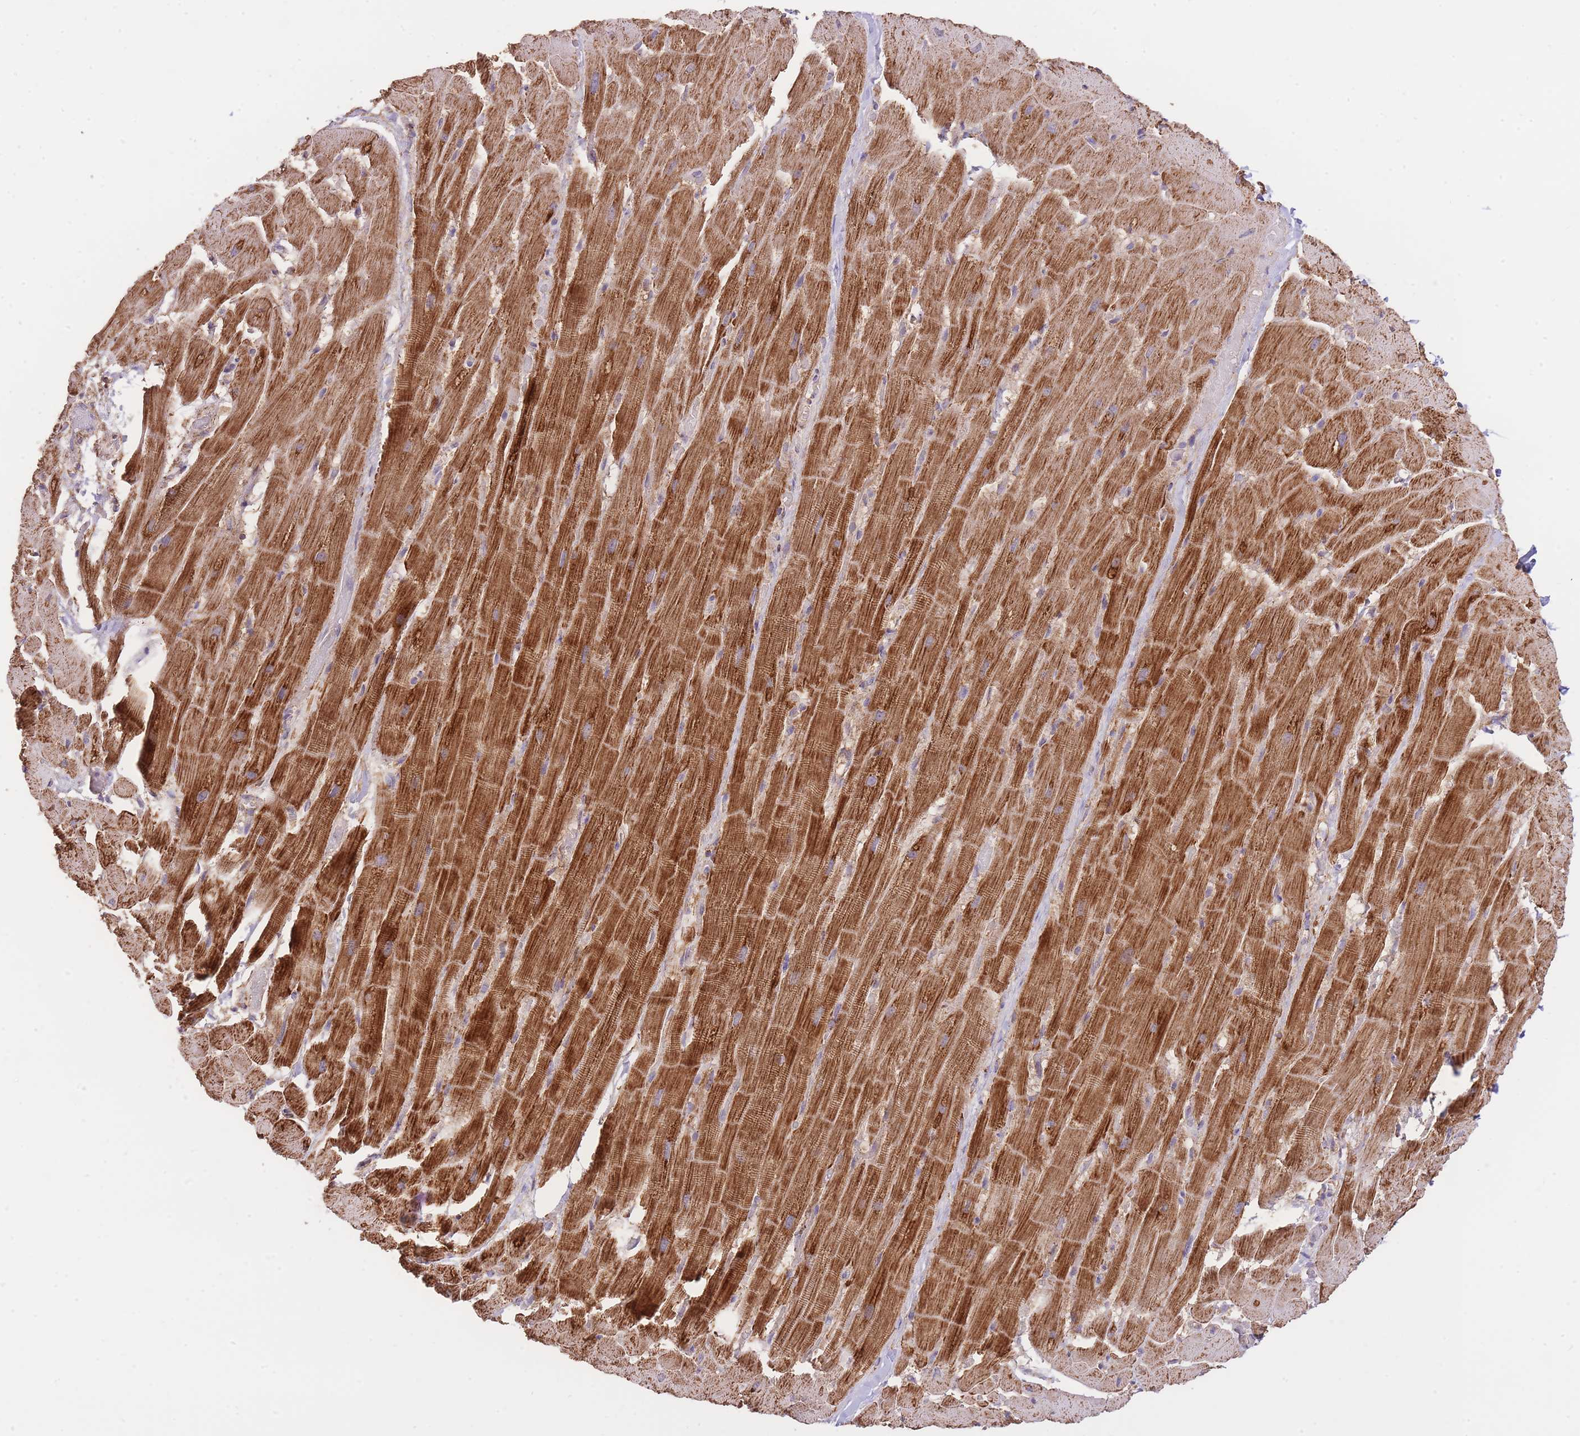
{"staining": {"intensity": "strong", "quantity": ">75%", "location": "cytoplasmic/membranous"}, "tissue": "heart muscle", "cell_type": "Cardiomyocytes", "image_type": "normal", "snomed": [{"axis": "morphology", "description": "Normal tissue, NOS"}, {"axis": "topography", "description": "Heart"}], "caption": "Unremarkable heart muscle displays strong cytoplasmic/membranous positivity in approximately >75% of cardiomyocytes, visualized by immunohistochemistry. The protein is stained brown, and the nuclei are stained in blue (DAB IHC with brightfield microscopy, high magnification).", "gene": "PREP", "patient": {"sex": "male", "age": 37}}